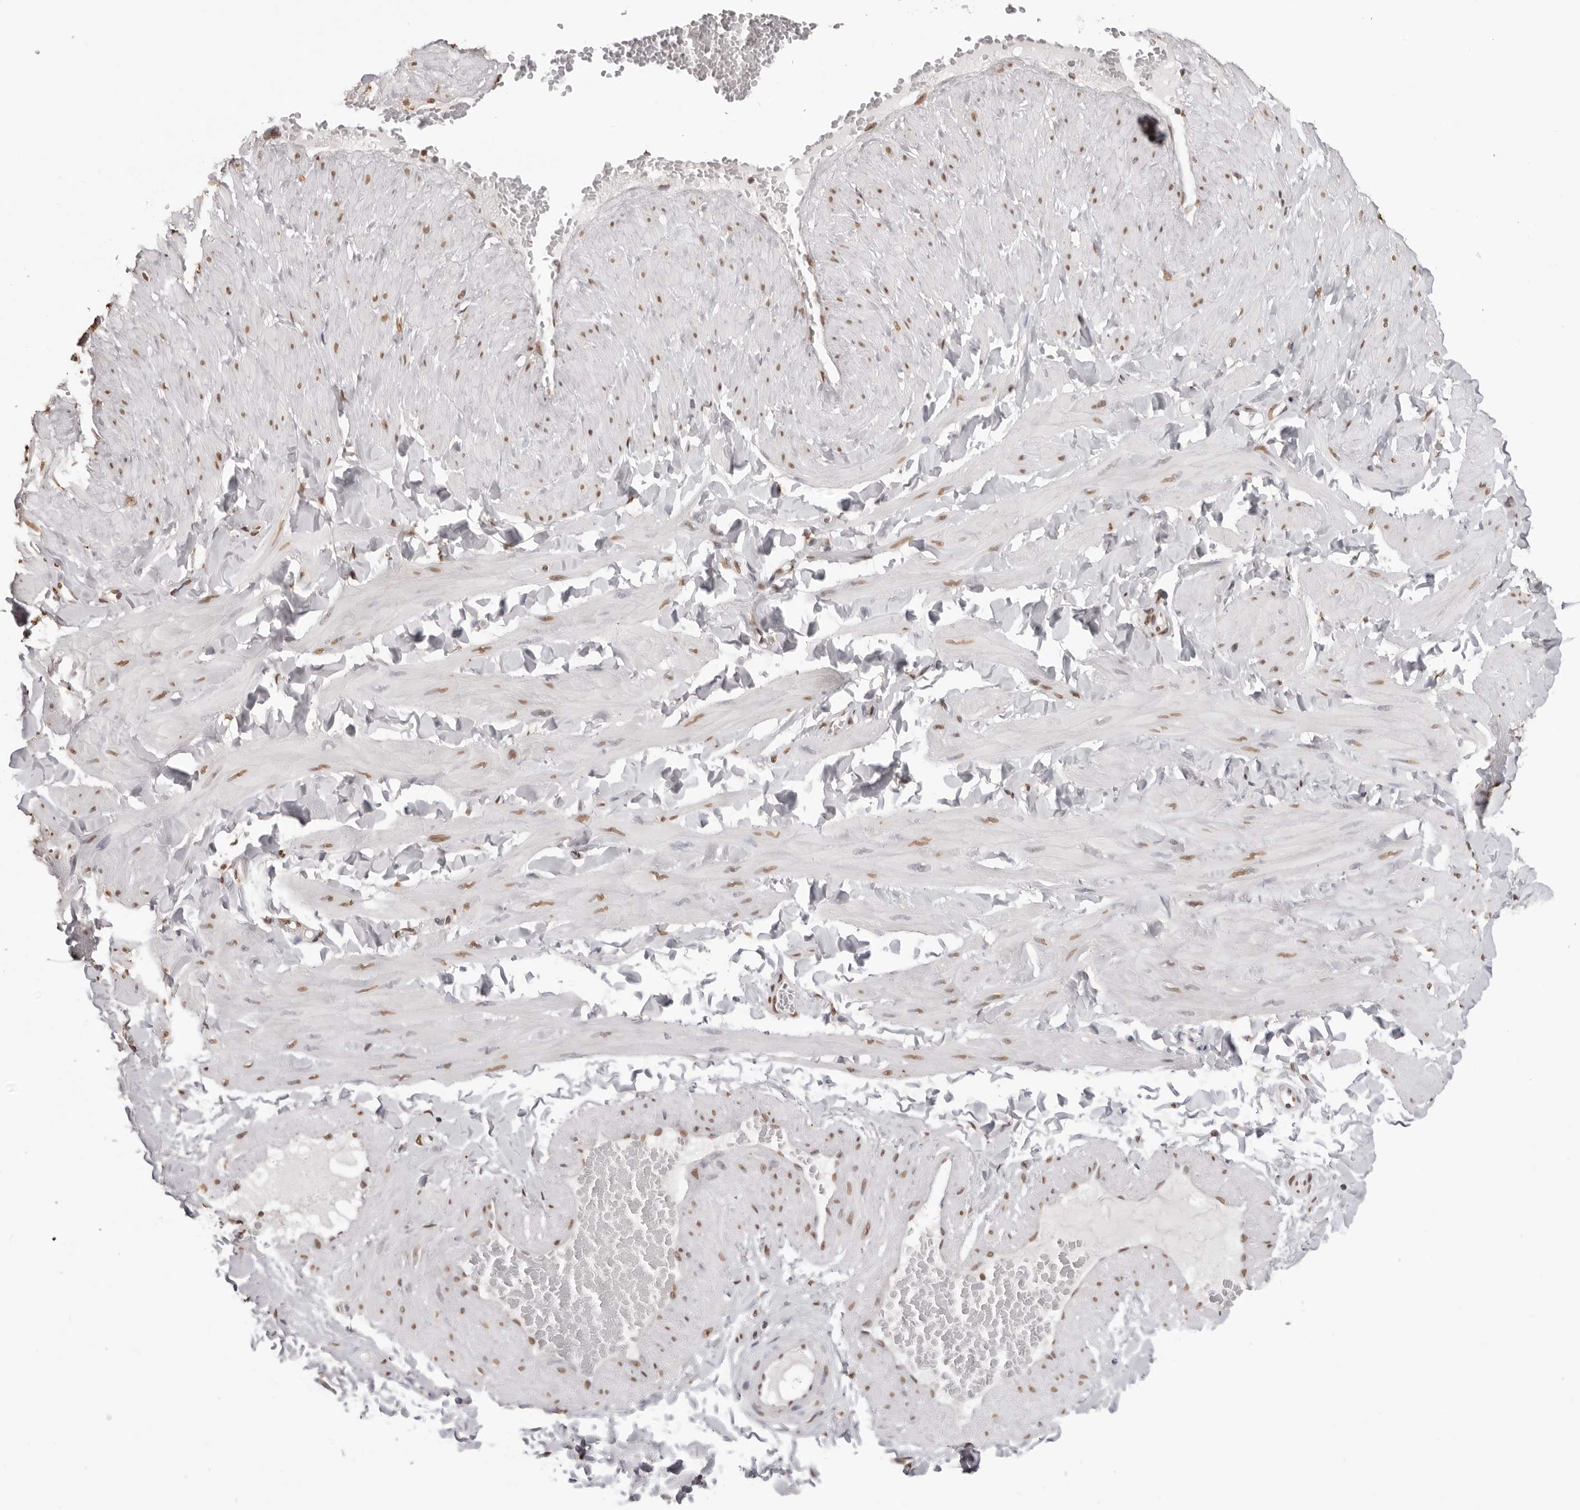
{"staining": {"intensity": "moderate", "quantity": ">75%", "location": "nuclear"}, "tissue": "adipose tissue", "cell_type": "Adipocytes", "image_type": "normal", "snomed": [{"axis": "morphology", "description": "Normal tissue, NOS"}, {"axis": "topography", "description": "Adipose tissue"}, {"axis": "topography", "description": "Vascular tissue"}, {"axis": "topography", "description": "Peripheral nerve tissue"}], "caption": "Moderate nuclear expression for a protein is present in approximately >75% of adipocytes of benign adipose tissue using IHC.", "gene": "OLIG3", "patient": {"sex": "male", "age": 25}}